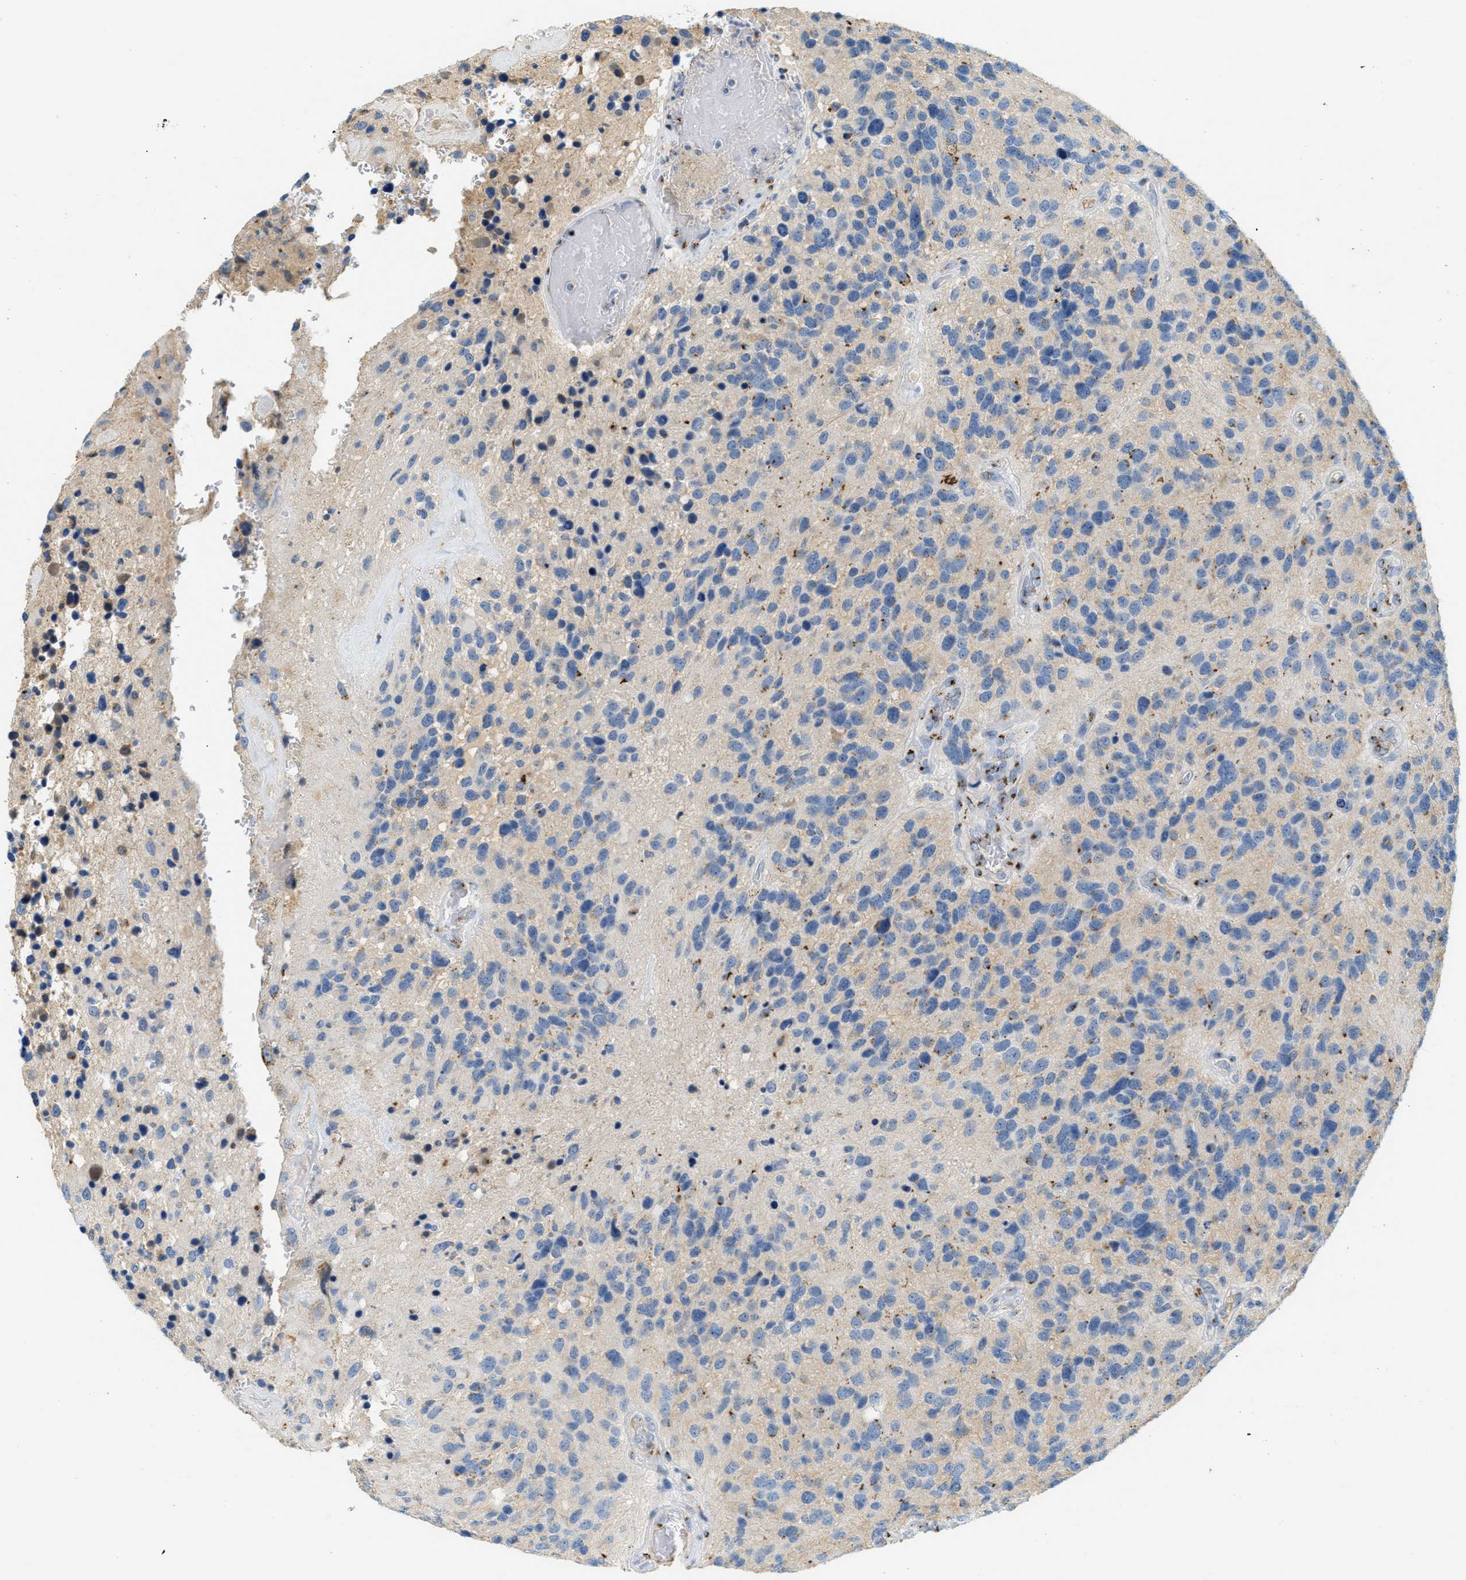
{"staining": {"intensity": "weak", "quantity": "<25%", "location": "cytoplasmic/membranous"}, "tissue": "glioma", "cell_type": "Tumor cells", "image_type": "cancer", "snomed": [{"axis": "morphology", "description": "Glioma, malignant, High grade"}, {"axis": "topography", "description": "Brain"}], "caption": "This is an immunohistochemistry micrograph of human glioma. There is no staining in tumor cells.", "gene": "ENTPD4", "patient": {"sex": "female", "age": 58}}